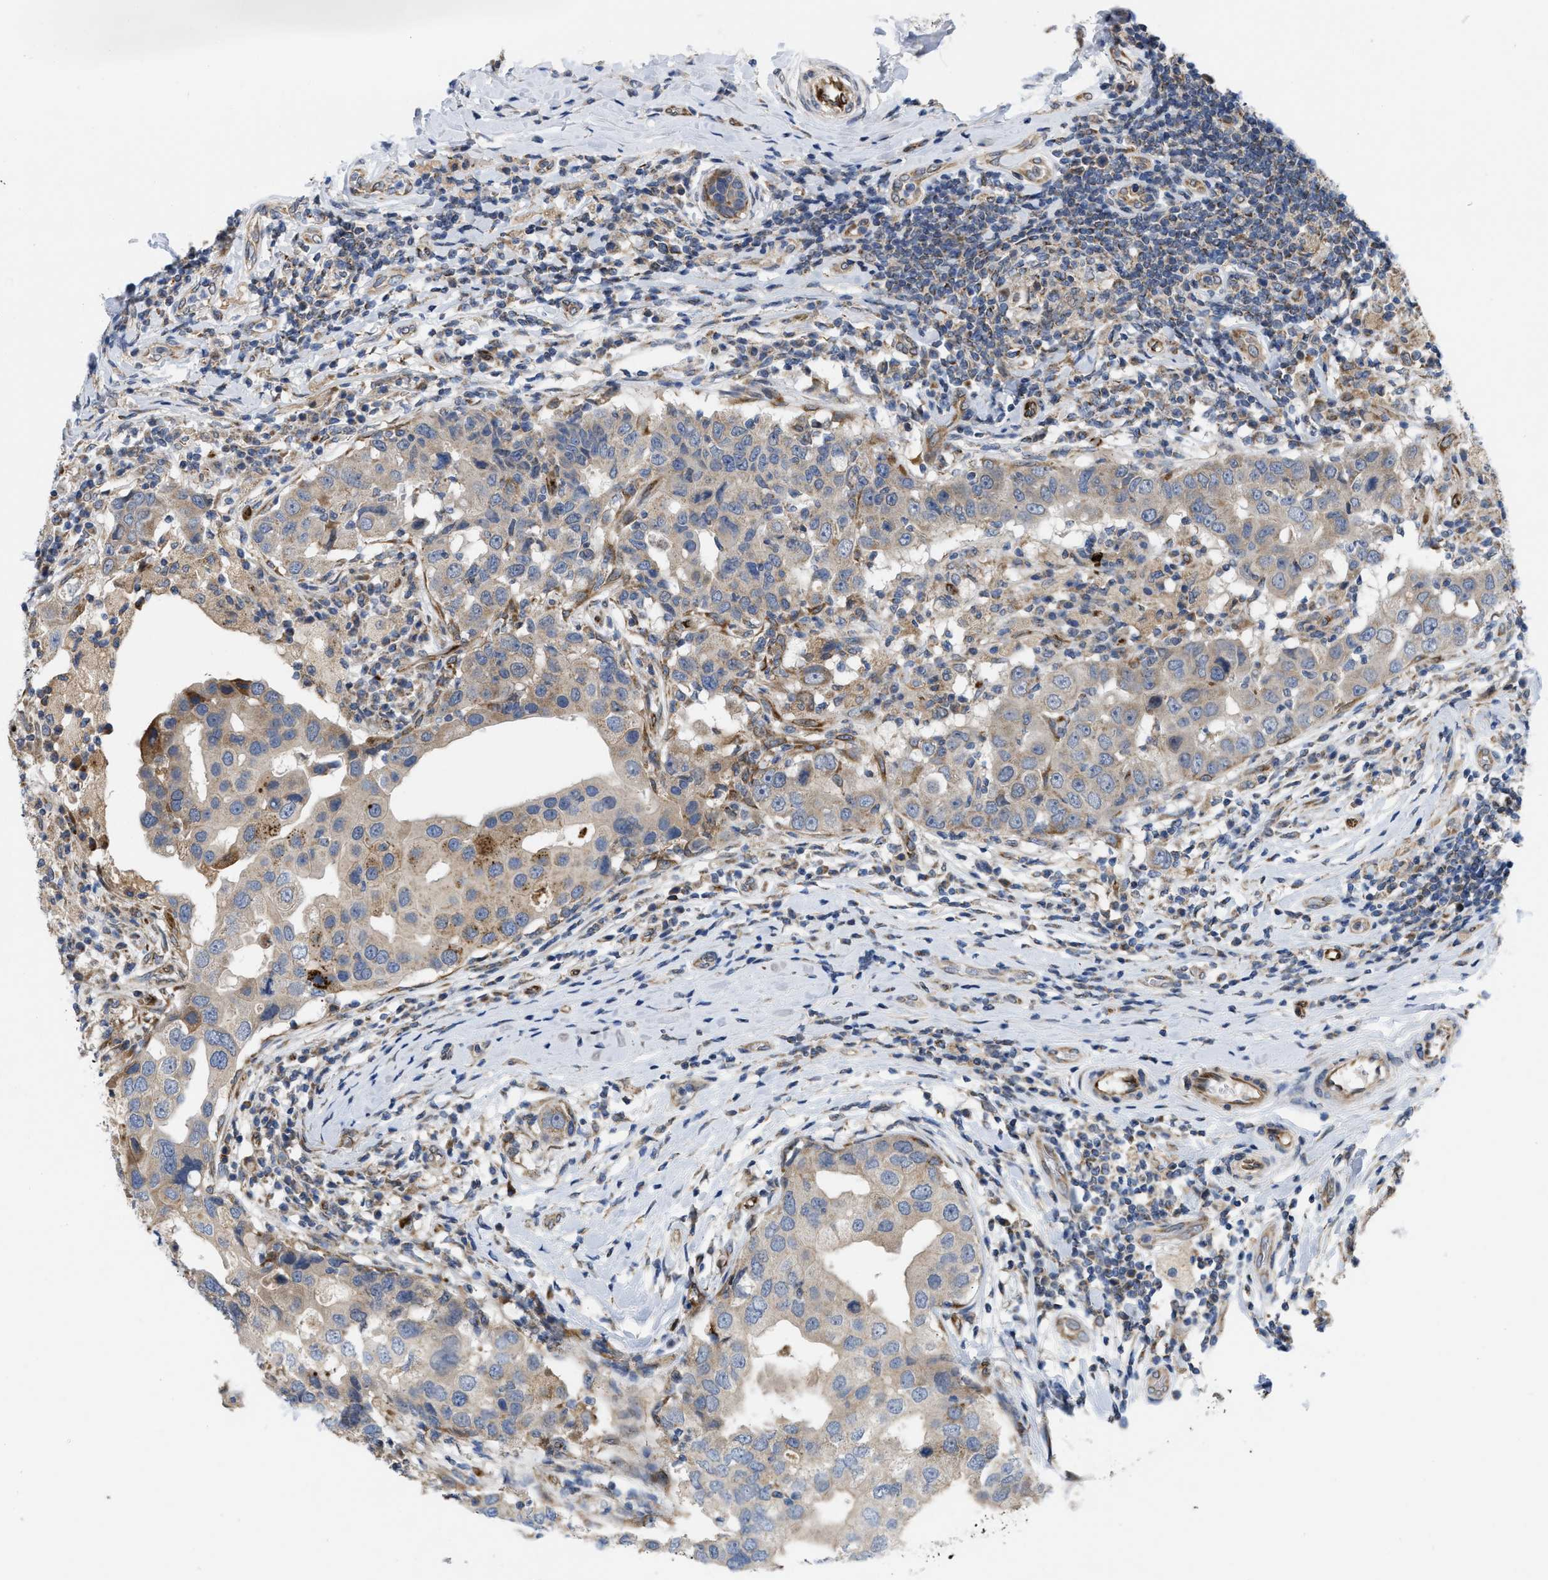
{"staining": {"intensity": "weak", "quantity": ">75%", "location": "cytoplasmic/membranous"}, "tissue": "breast cancer", "cell_type": "Tumor cells", "image_type": "cancer", "snomed": [{"axis": "morphology", "description": "Duct carcinoma"}, {"axis": "topography", "description": "Breast"}], "caption": "There is low levels of weak cytoplasmic/membranous staining in tumor cells of breast cancer, as demonstrated by immunohistochemical staining (brown color).", "gene": "EOGT", "patient": {"sex": "female", "age": 27}}